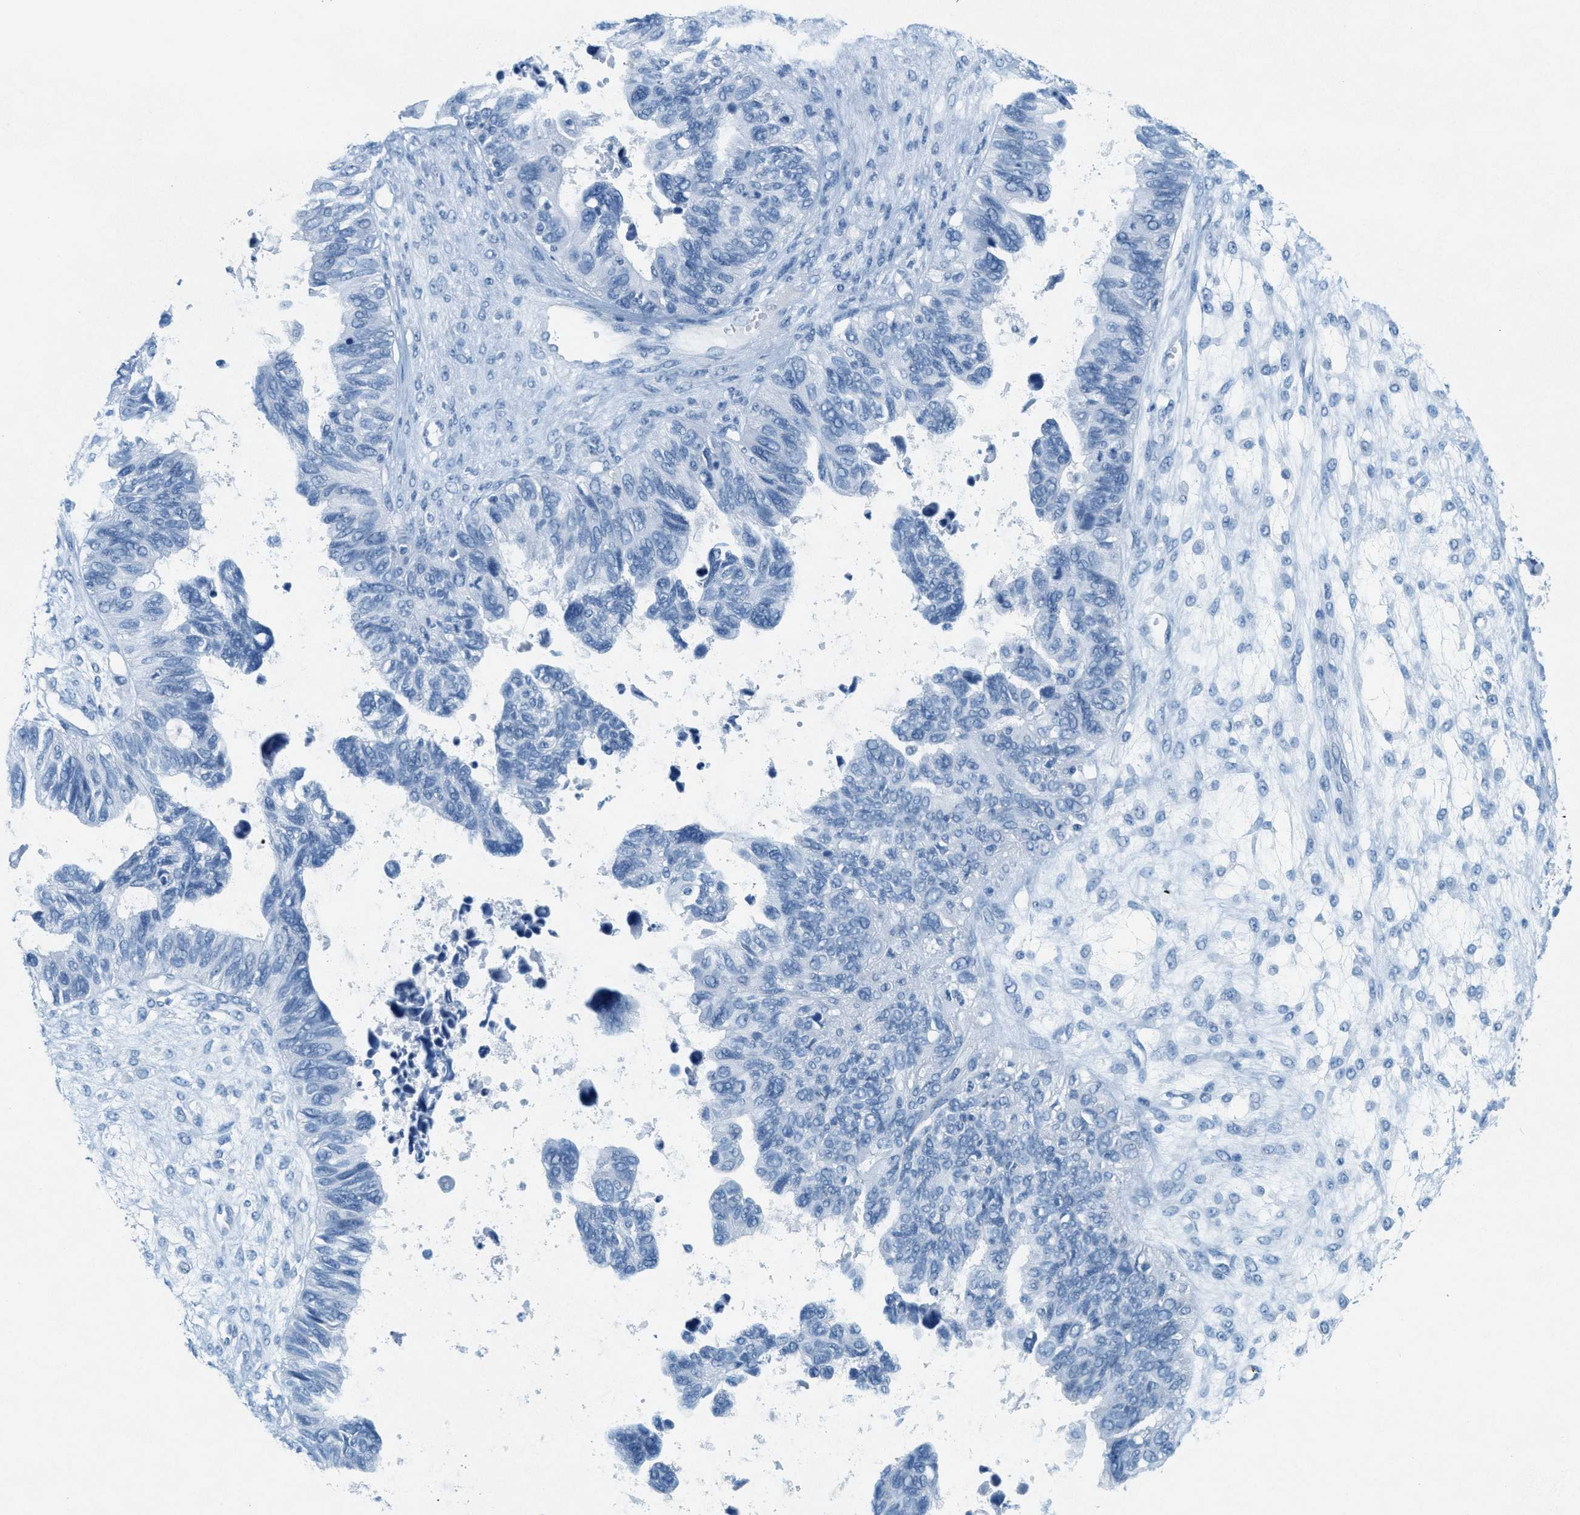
{"staining": {"intensity": "negative", "quantity": "none", "location": "none"}, "tissue": "ovarian cancer", "cell_type": "Tumor cells", "image_type": "cancer", "snomed": [{"axis": "morphology", "description": "Cystadenocarcinoma, serous, NOS"}, {"axis": "topography", "description": "Ovary"}], "caption": "Immunohistochemistry (IHC) of serous cystadenocarcinoma (ovarian) exhibits no staining in tumor cells.", "gene": "PPBP", "patient": {"sex": "female", "age": 79}}